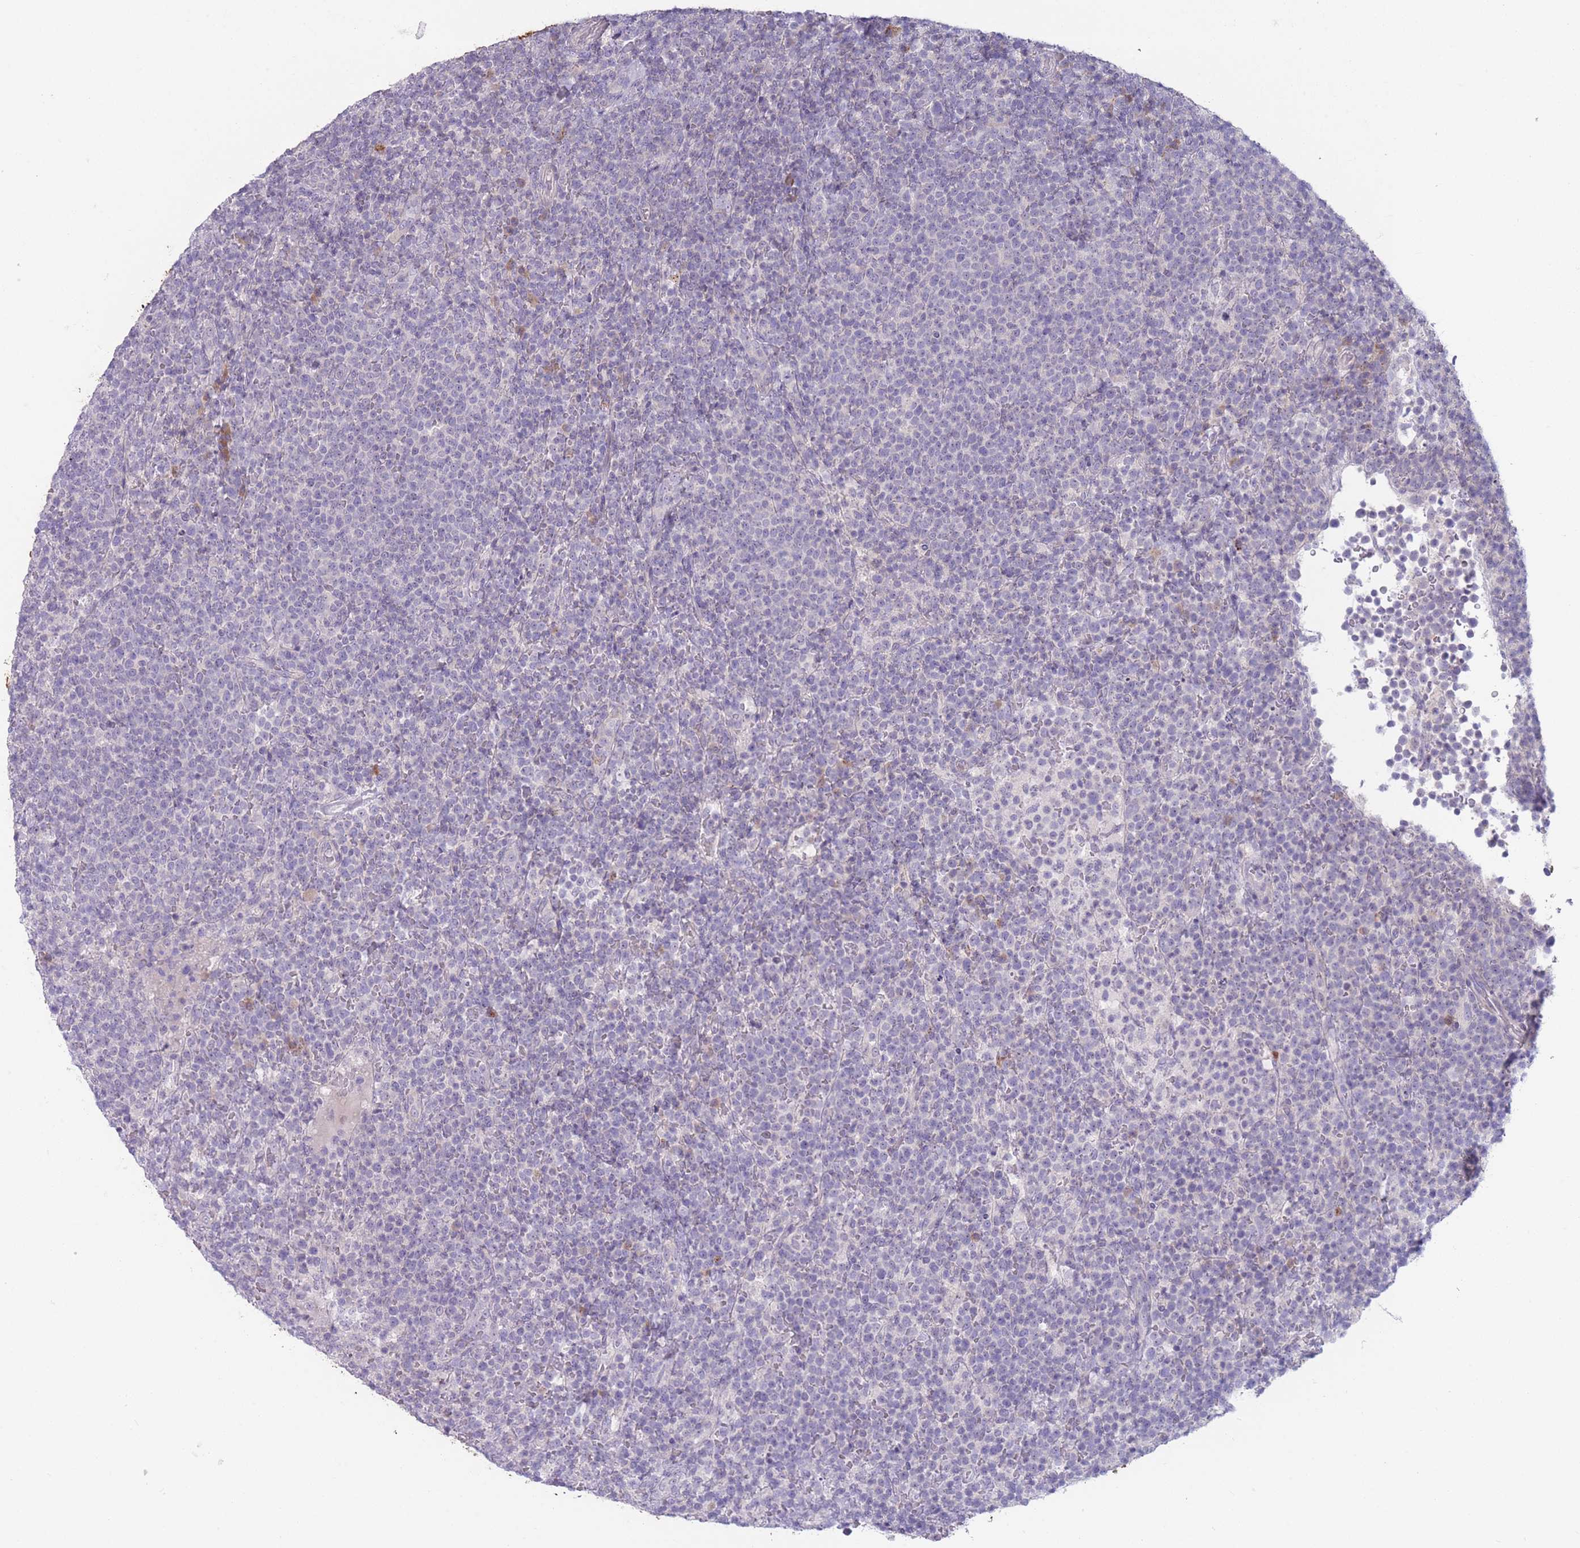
{"staining": {"intensity": "negative", "quantity": "none", "location": "none"}, "tissue": "lymphoma", "cell_type": "Tumor cells", "image_type": "cancer", "snomed": [{"axis": "morphology", "description": "Malignant lymphoma, non-Hodgkin's type, High grade"}, {"axis": "topography", "description": "Lymph node"}], "caption": "There is no significant expression in tumor cells of lymphoma. The staining is performed using DAB brown chromogen with nuclei counter-stained in using hematoxylin.", "gene": "PAIP2B", "patient": {"sex": "male", "age": 61}}